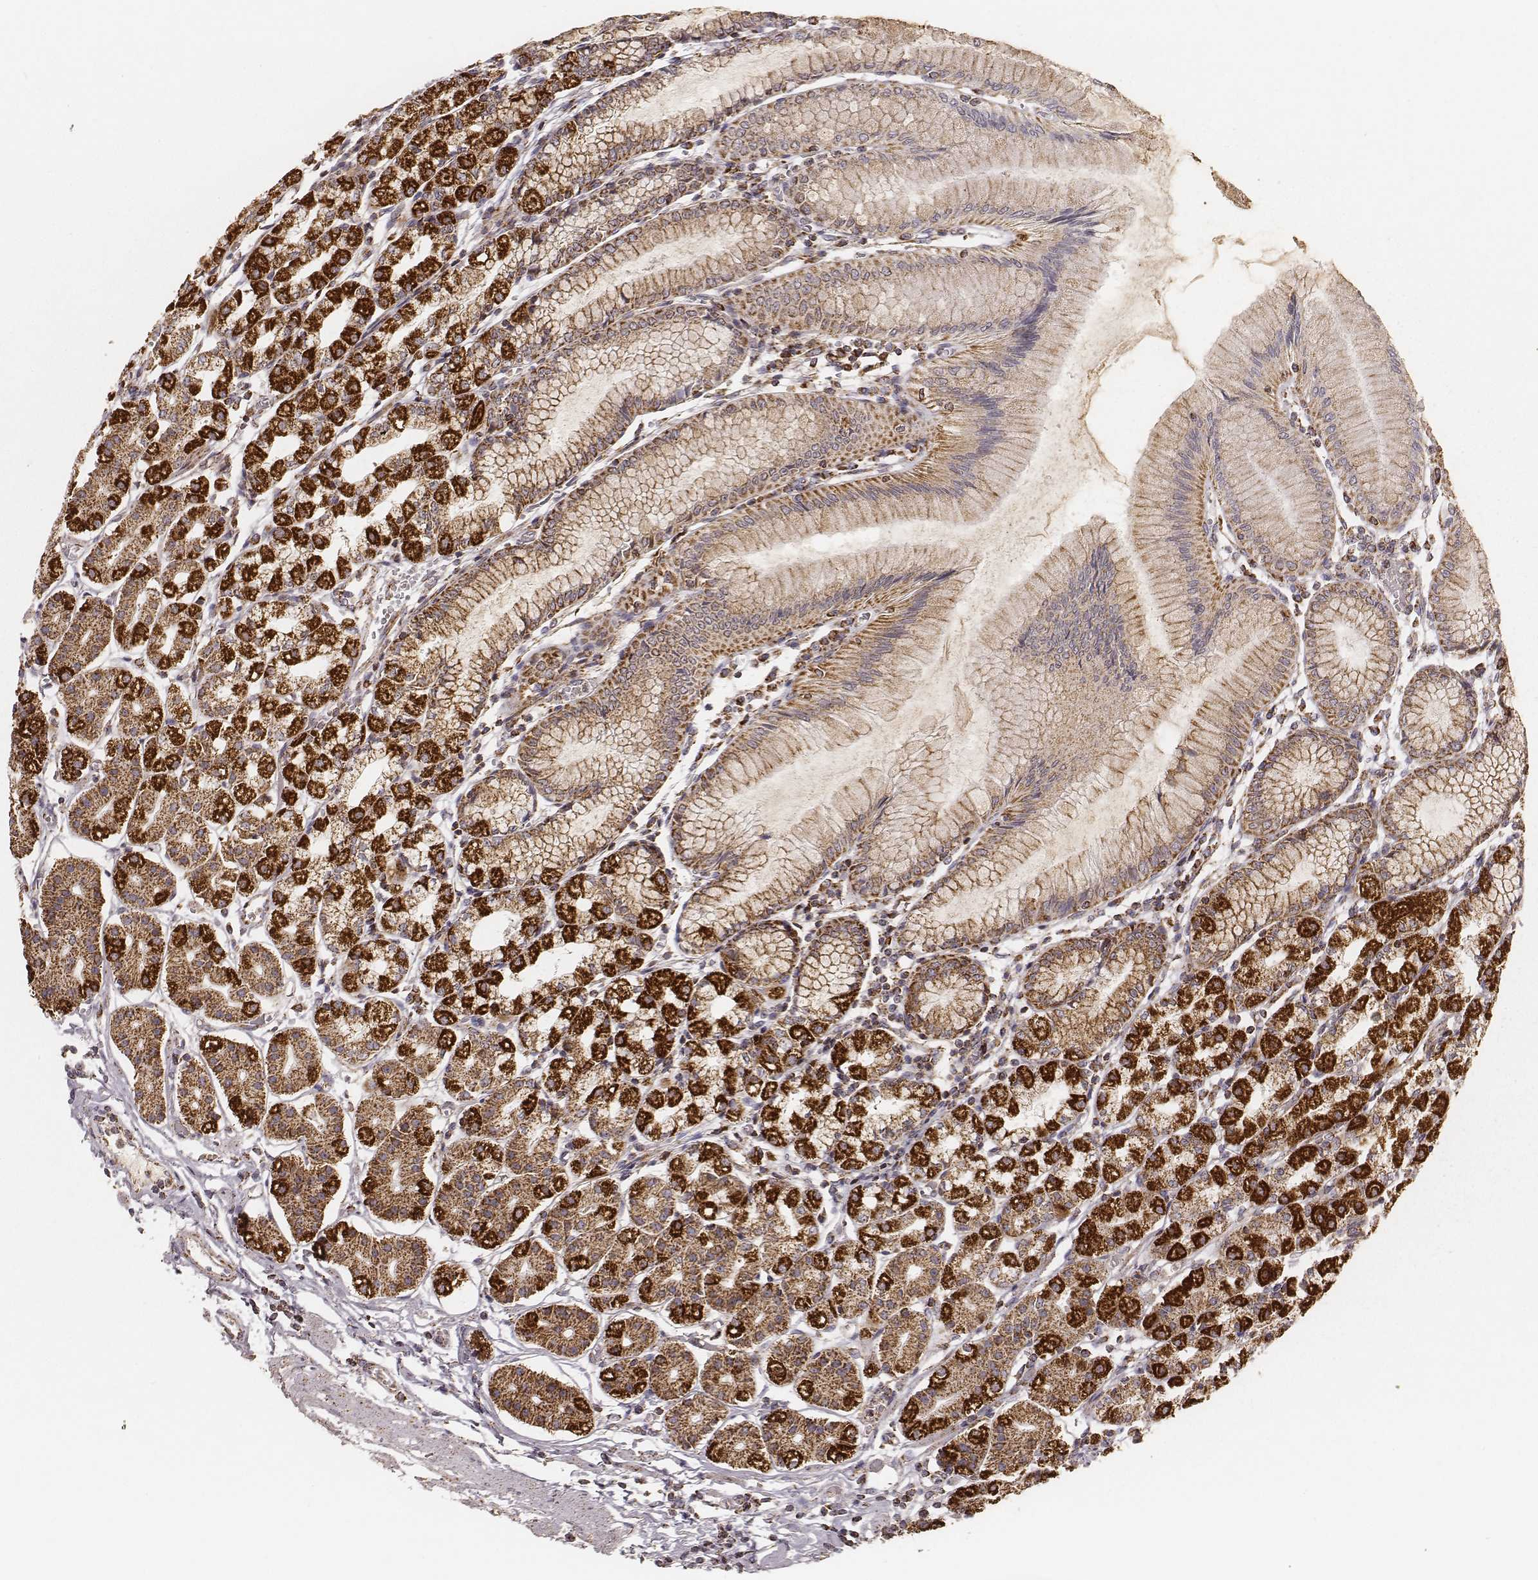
{"staining": {"intensity": "strong", "quantity": ">75%", "location": "cytoplasmic/membranous"}, "tissue": "stomach", "cell_type": "Glandular cells", "image_type": "normal", "snomed": [{"axis": "morphology", "description": "Normal tissue, NOS"}, {"axis": "topography", "description": "Skeletal muscle"}, {"axis": "topography", "description": "Stomach"}], "caption": "This histopathology image exhibits IHC staining of benign stomach, with high strong cytoplasmic/membranous positivity in about >75% of glandular cells.", "gene": "CS", "patient": {"sex": "female", "age": 57}}